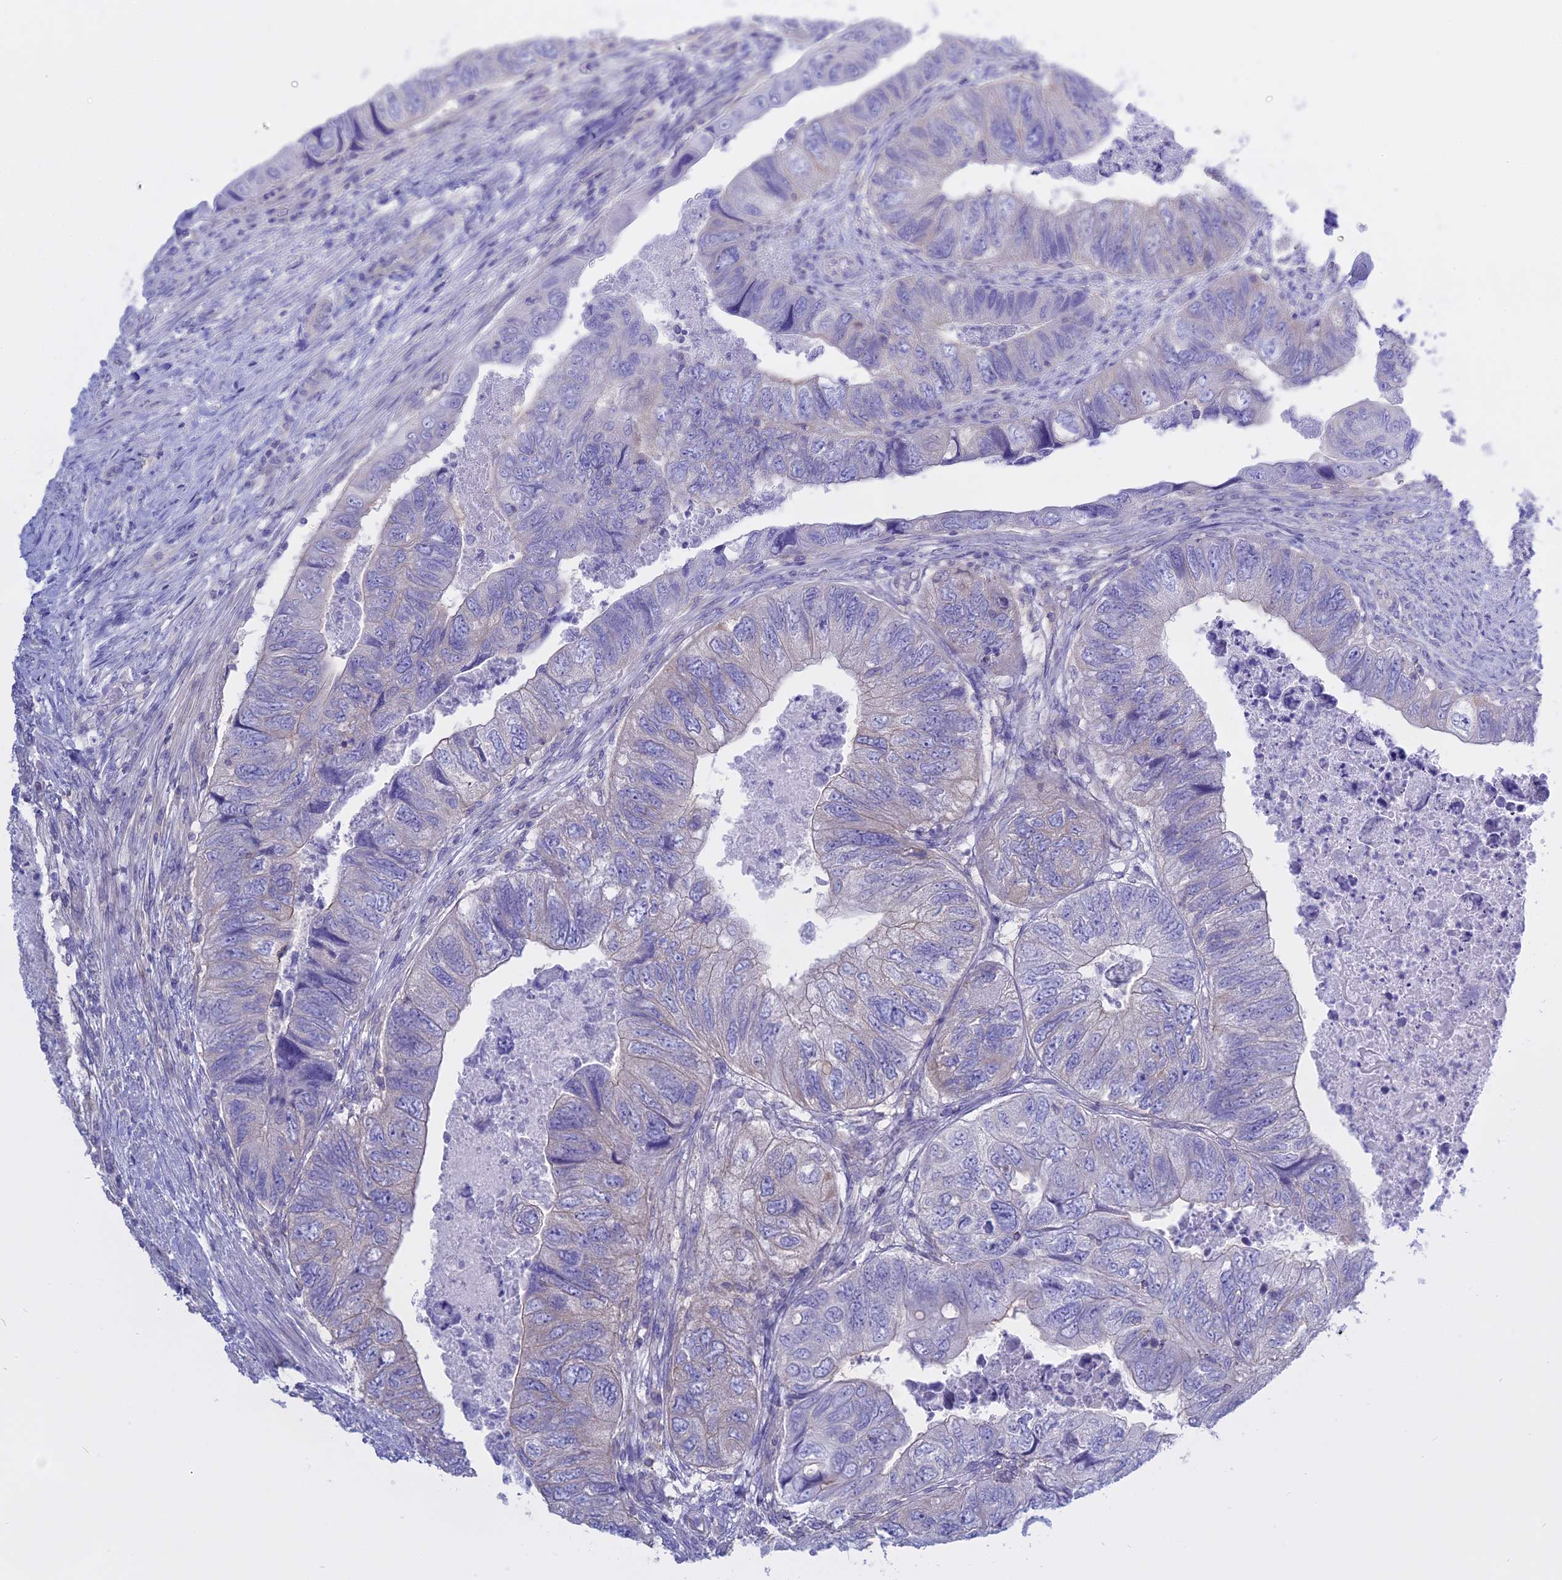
{"staining": {"intensity": "negative", "quantity": "none", "location": "none"}, "tissue": "colorectal cancer", "cell_type": "Tumor cells", "image_type": "cancer", "snomed": [{"axis": "morphology", "description": "Adenocarcinoma, NOS"}, {"axis": "topography", "description": "Rectum"}], "caption": "Immunohistochemistry (IHC) histopathology image of human adenocarcinoma (colorectal) stained for a protein (brown), which shows no staining in tumor cells.", "gene": "AHCYL1", "patient": {"sex": "male", "age": 63}}